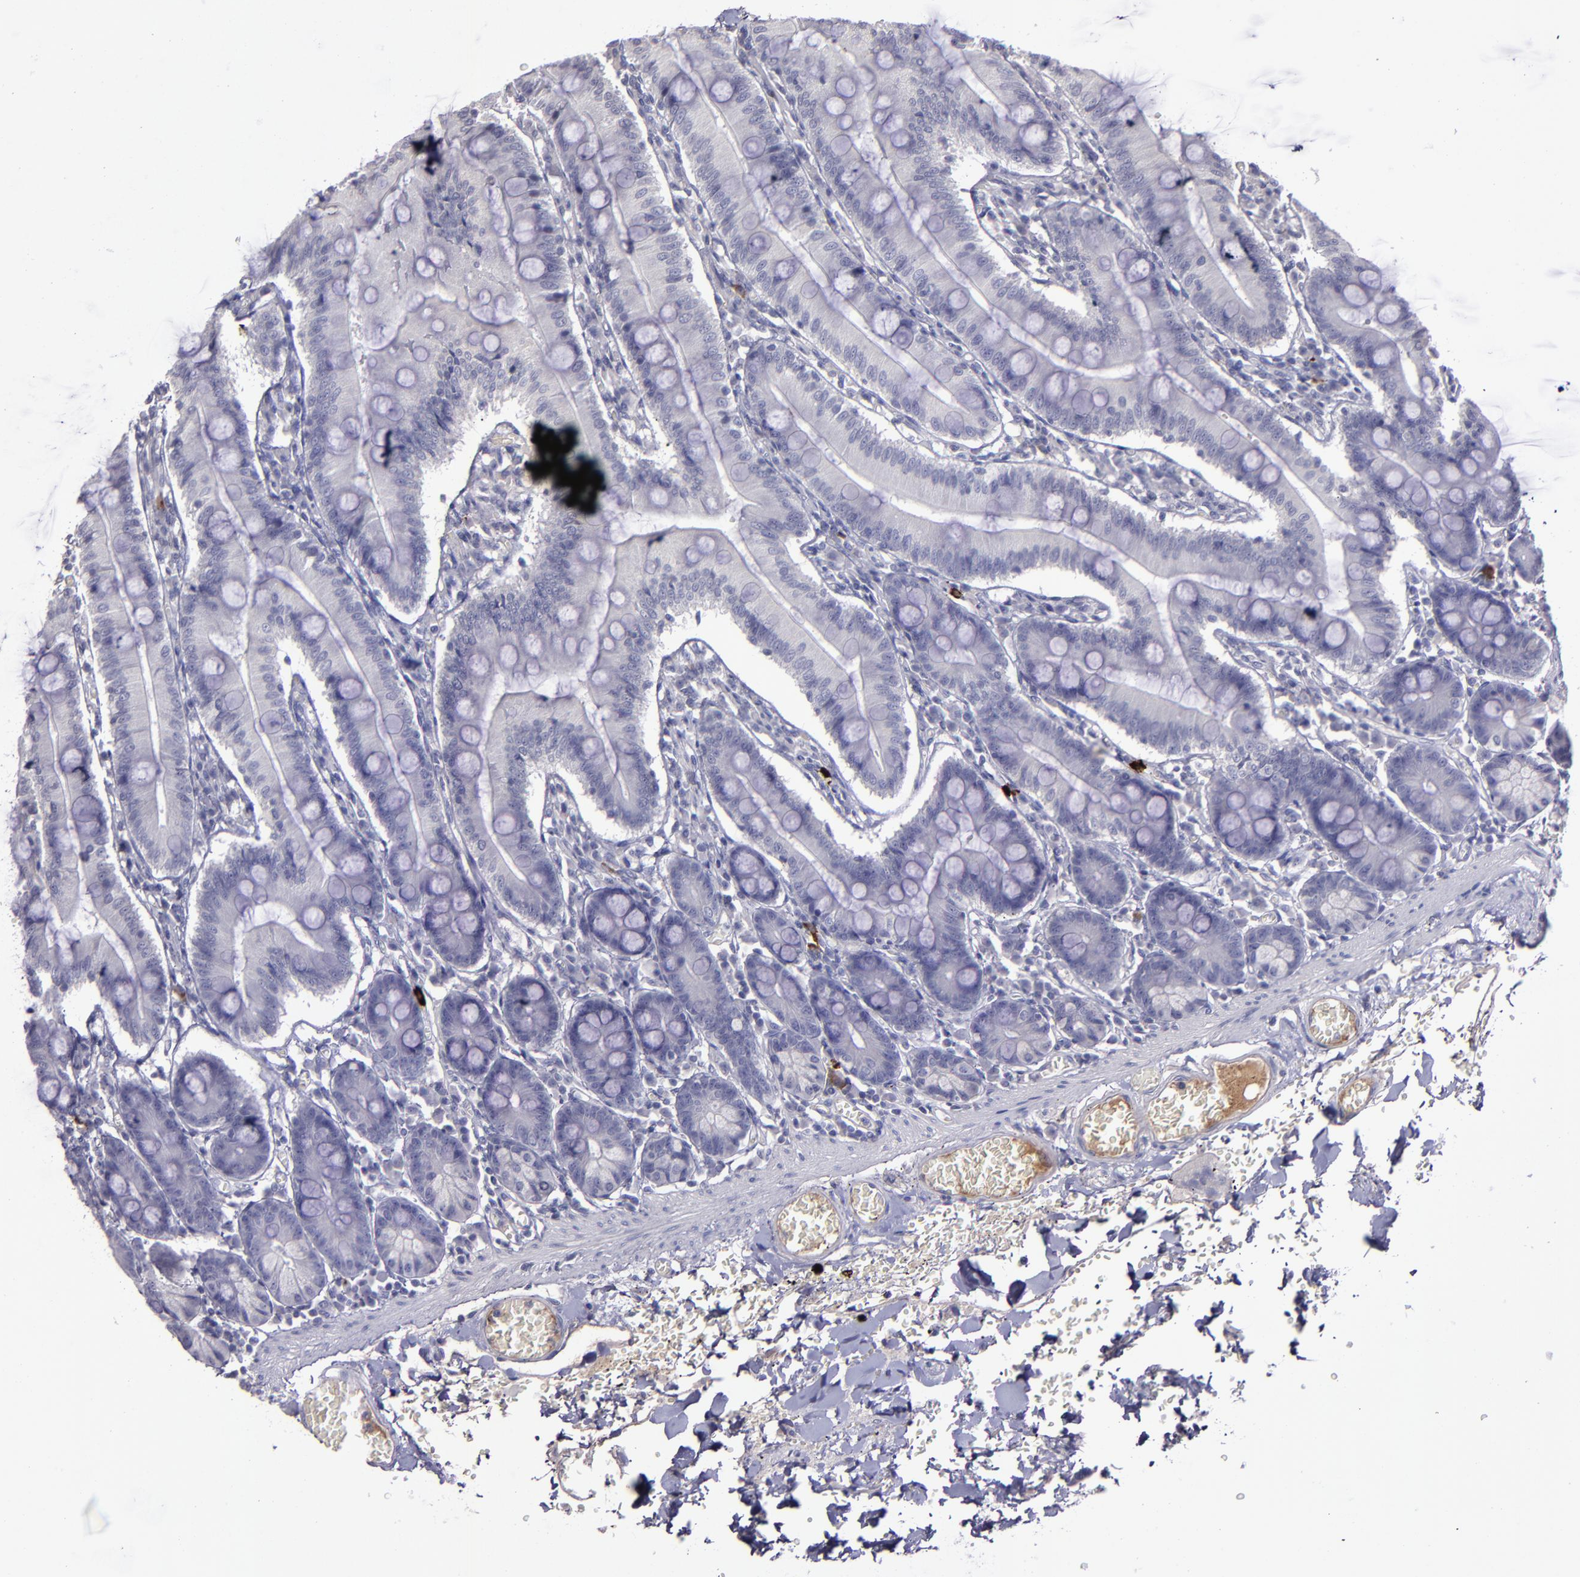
{"staining": {"intensity": "negative", "quantity": "none", "location": "none"}, "tissue": "small intestine", "cell_type": "Glandular cells", "image_type": "normal", "snomed": [{"axis": "morphology", "description": "Normal tissue, NOS"}, {"axis": "topography", "description": "Small intestine"}], "caption": "Immunohistochemistry (IHC) image of normal small intestine stained for a protein (brown), which reveals no positivity in glandular cells.", "gene": "MASP1", "patient": {"sex": "male", "age": 71}}